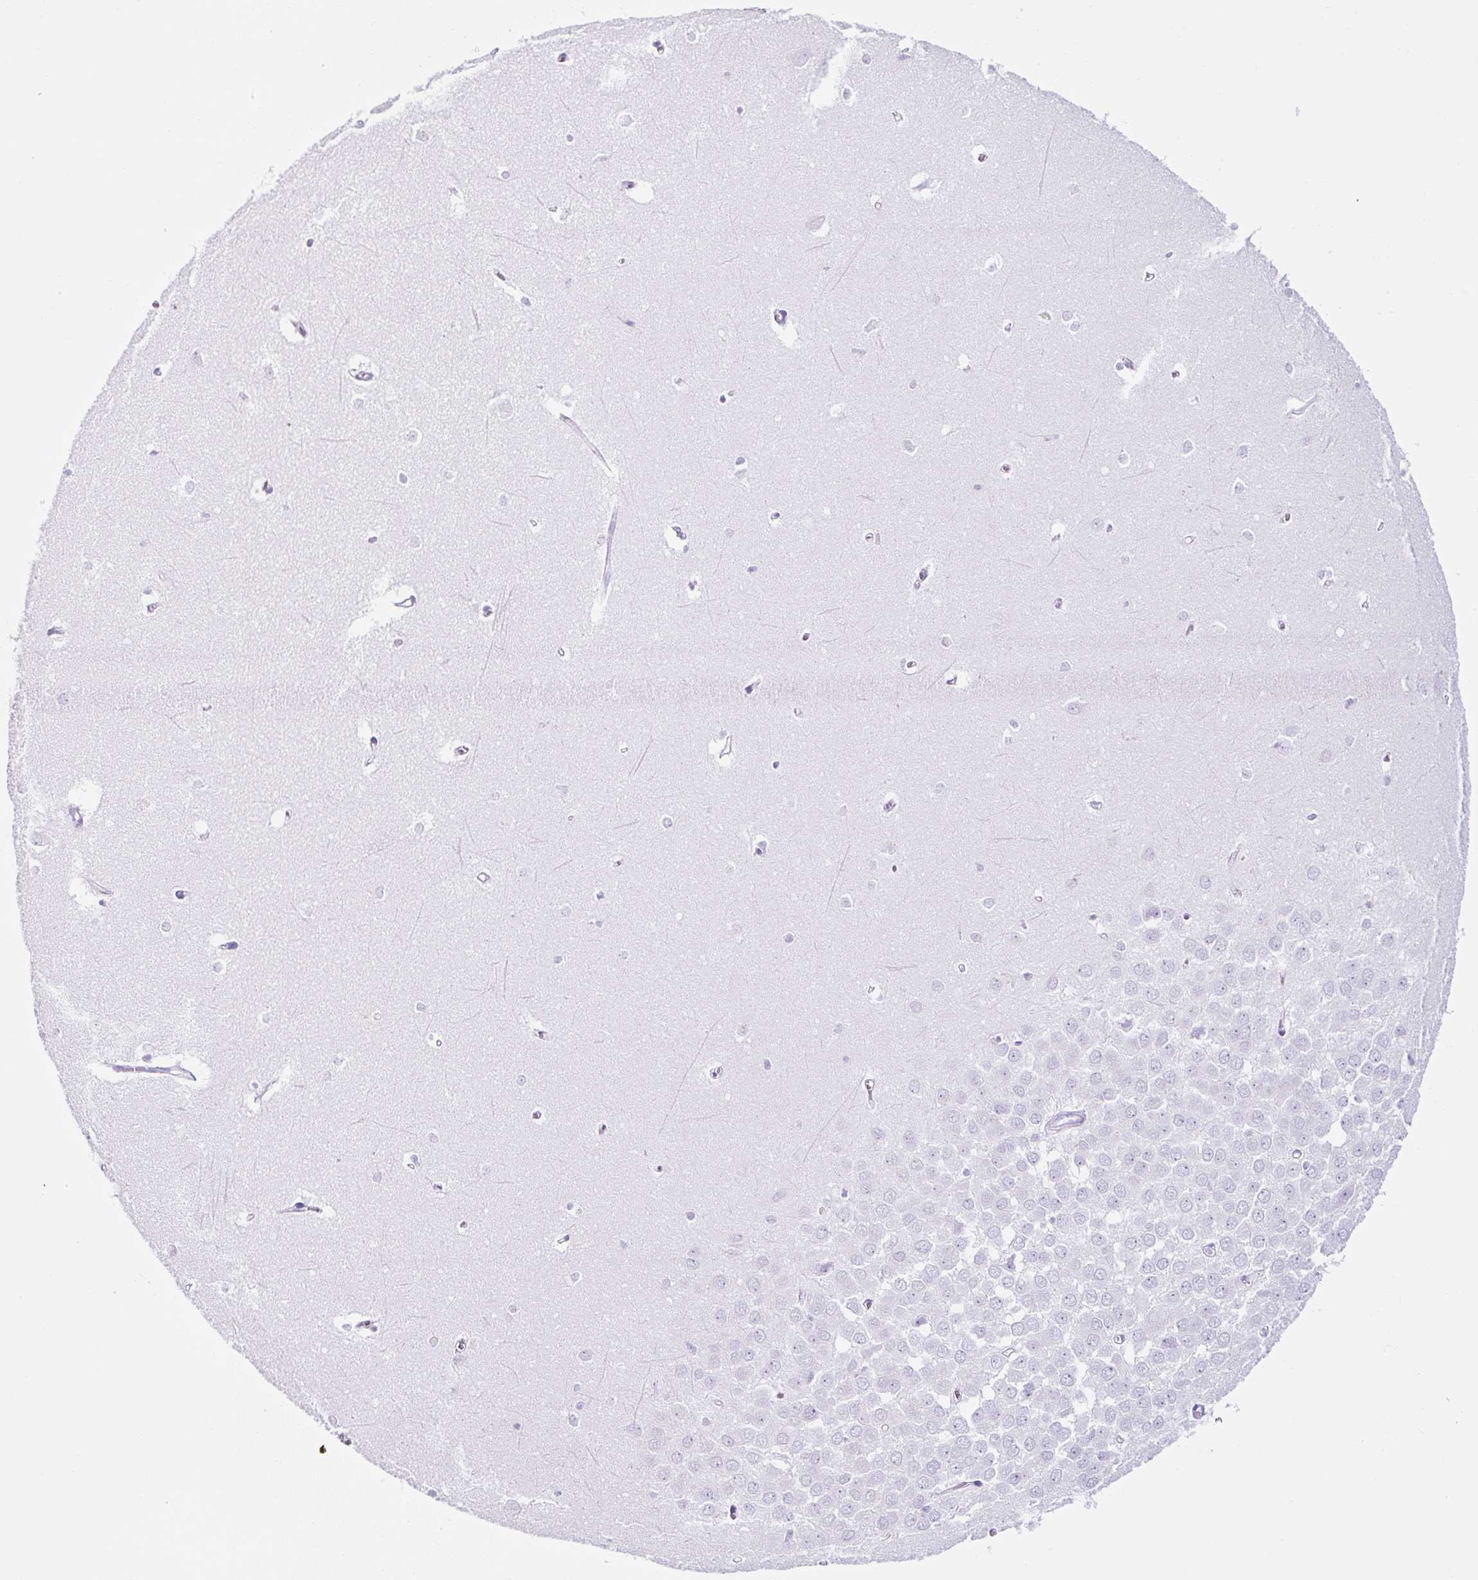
{"staining": {"intensity": "negative", "quantity": "none", "location": "none"}, "tissue": "hippocampus", "cell_type": "Glial cells", "image_type": "normal", "snomed": [{"axis": "morphology", "description": "Normal tissue, NOS"}, {"axis": "topography", "description": "Hippocampus"}], "caption": "Immunohistochemistry image of normal hippocampus stained for a protein (brown), which displays no expression in glial cells.", "gene": "TMEM200B", "patient": {"sex": "female", "age": 64}}